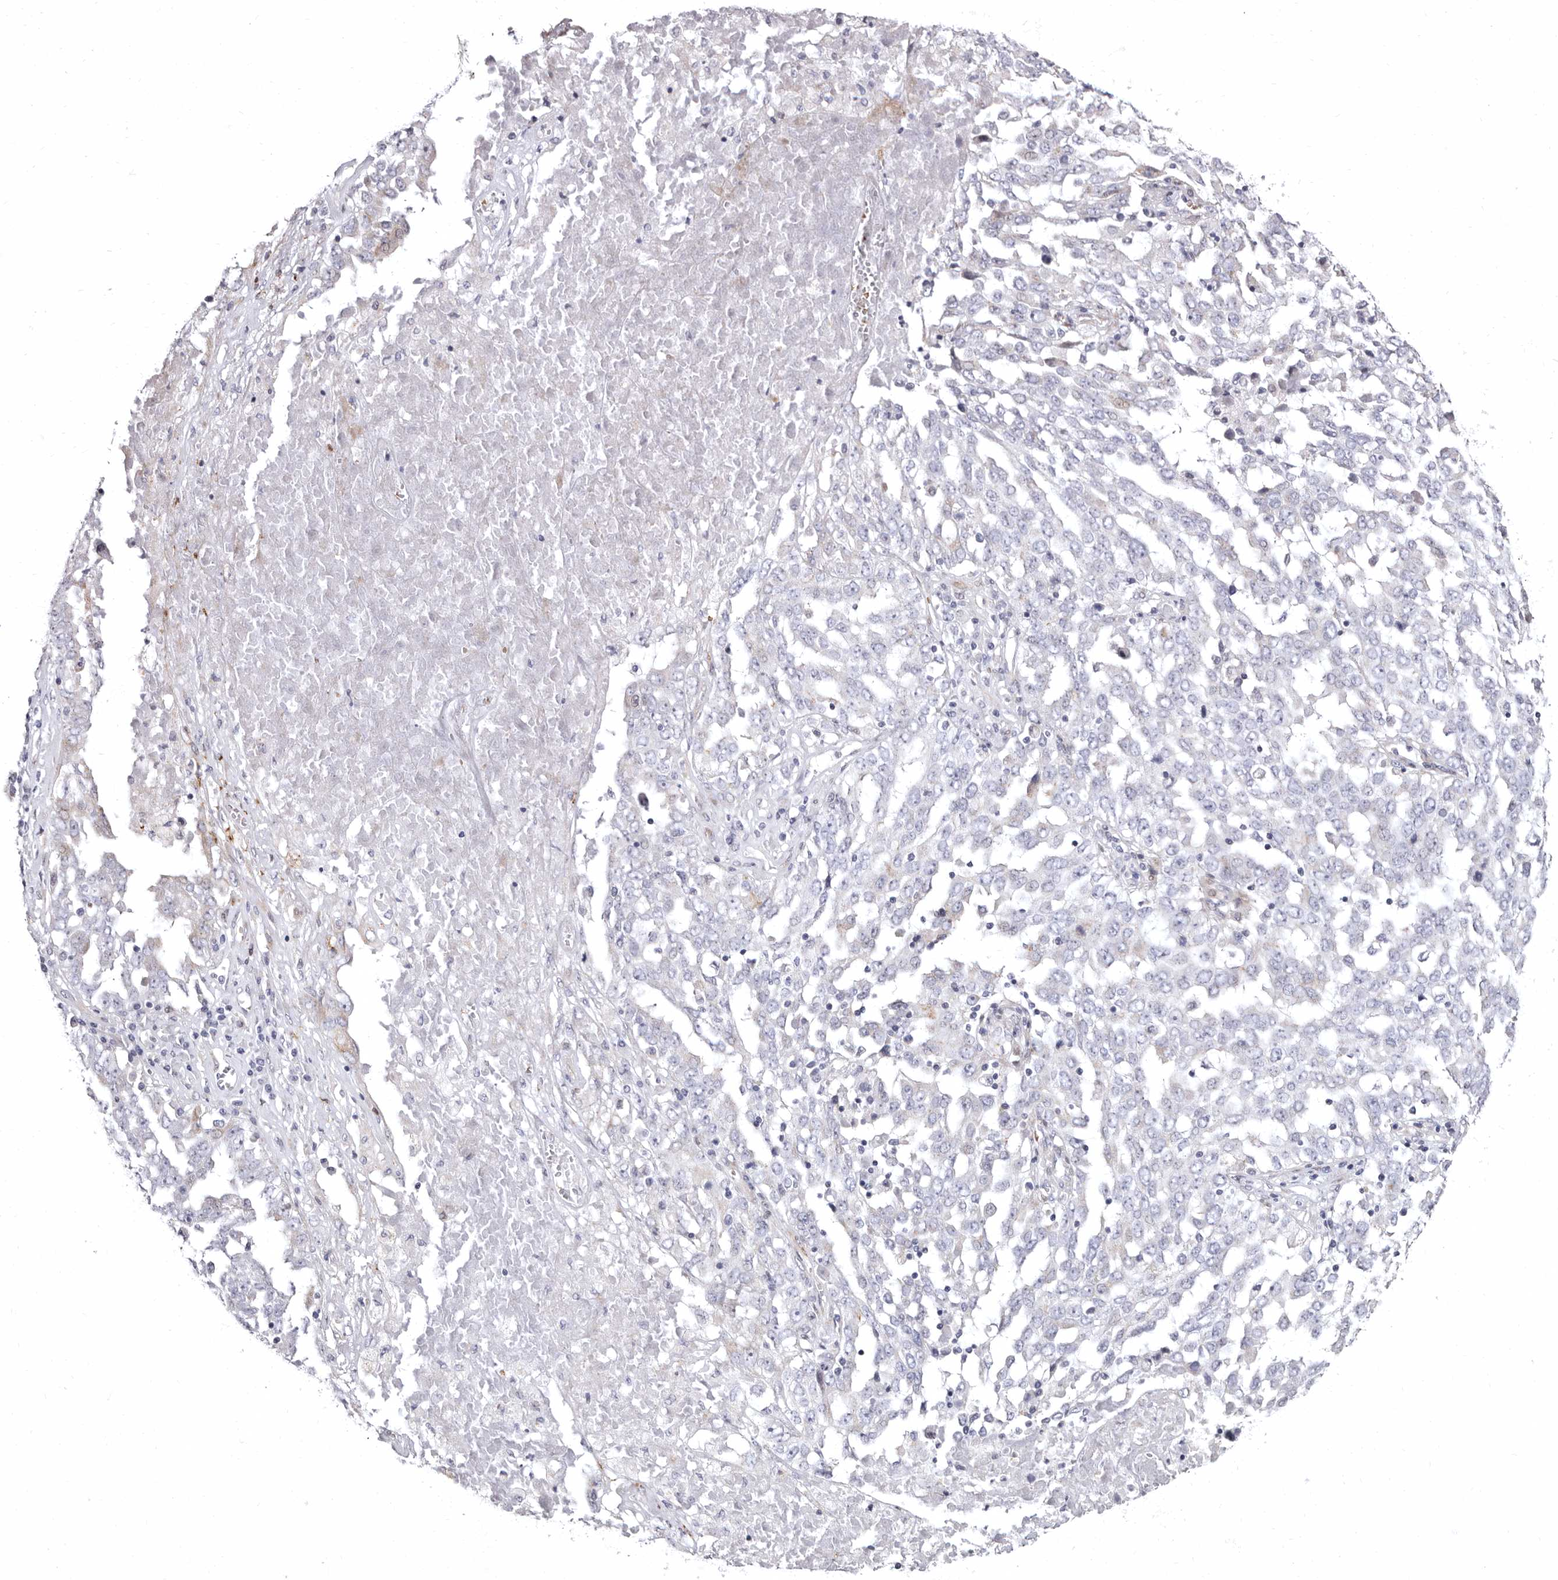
{"staining": {"intensity": "negative", "quantity": "none", "location": "none"}, "tissue": "ovarian cancer", "cell_type": "Tumor cells", "image_type": "cancer", "snomed": [{"axis": "morphology", "description": "Carcinoma, endometroid"}, {"axis": "topography", "description": "Ovary"}], "caption": "IHC of human ovarian cancer displays no staining in tumor cells. (Stains: DAB IHC with hematoxylin counter stain, Microscopy: brightfield microscopy at high magnification).", "gene": "AIDA", "patient": {"sex": "female", "age": 62}}